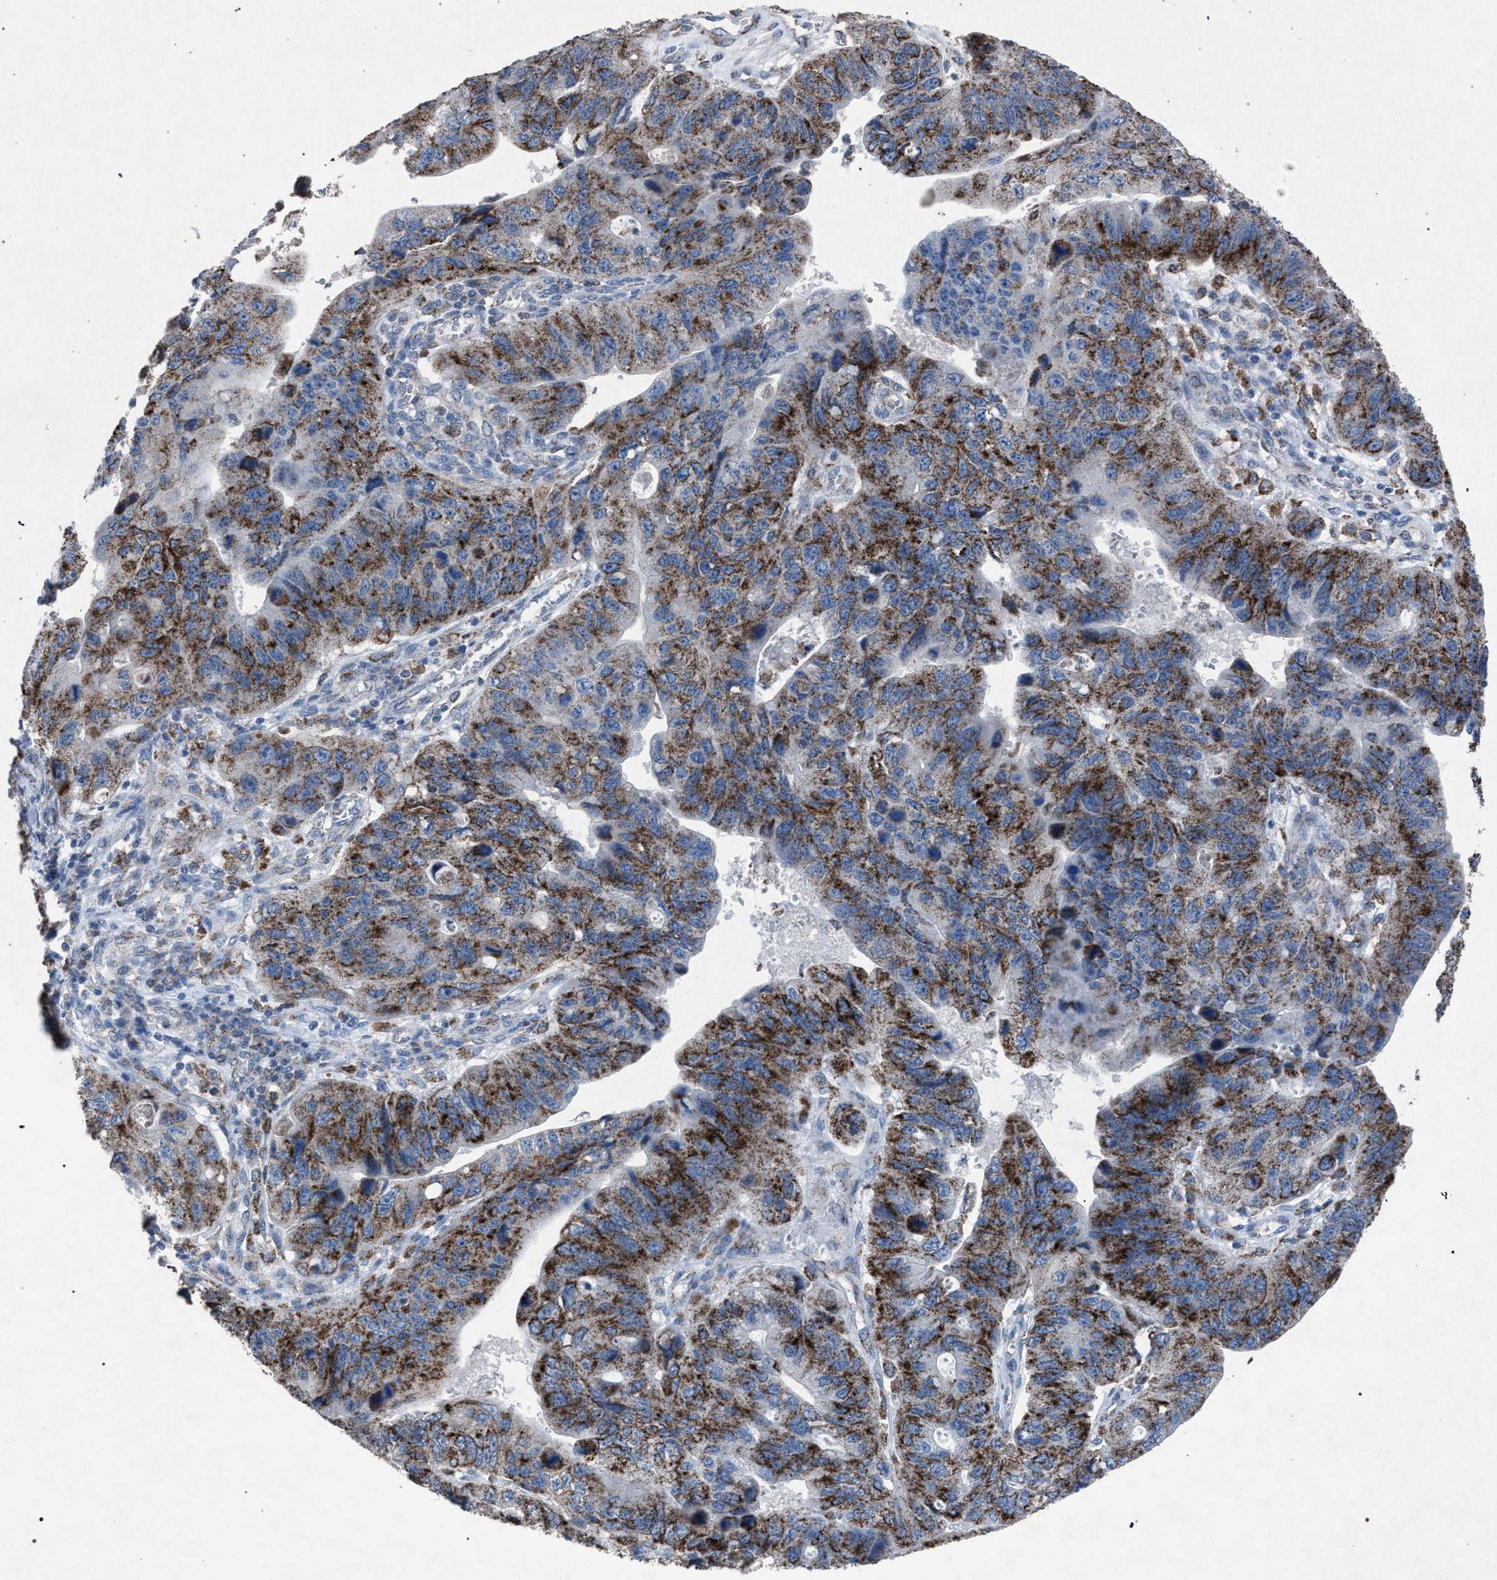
{"staining": {"intensity": "moderate", "quantity": ">75%", "location": "cytoplasmic/membranous"}, "tissue": "stomach cancer", "cell_type": "Tumor cells", "image_type": "cancer", "snomed": [{"axis": "morphology", "description": "Adenocarcinoma, NOS"}, {"axis": "topography", "description": "Stomach"}], "caption": "A high-resolution micrograph shows IHC staining of stomach adenocarcinoma, which shows moderate cytoplasmic/membranous staining in approximately >75% of tumor cells.", "gene": "HSD17B4", "patient": {"sex": "male", "age": 59}}